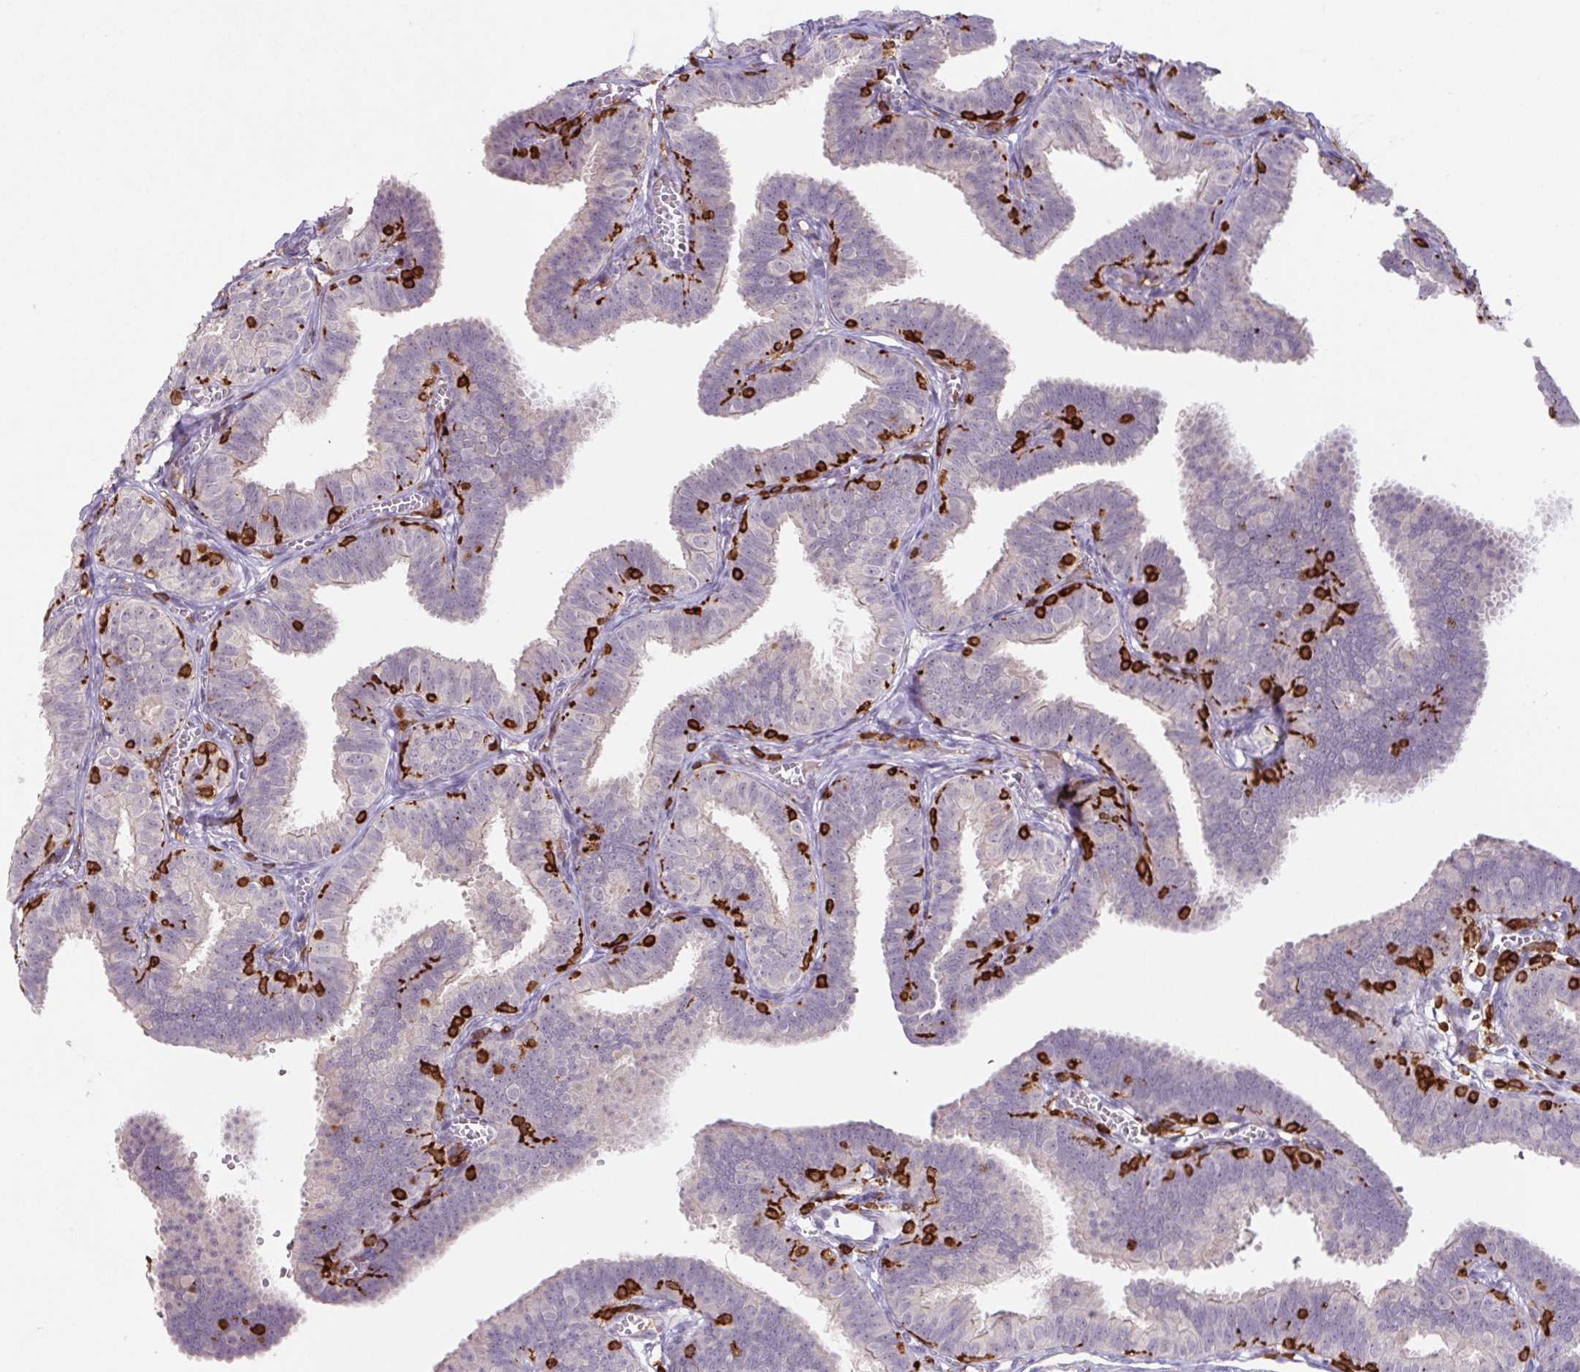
{"staining": {"intensity": "weak", "quantity": "<25%", "location": "cytoplasmic/membranous"}, "tissue": "fallopian tube", "cell_type": "Glandular cells", "image_type": "normal", "snomed": [{"axis": "morphology", "description": "Normal tissue, NOS"}, {"axis": "topography", "description": "Fallopian tube"}], "caption": "IHC of benign human fallopian tube reveals no positivity in glandular cells.", "gene": "APBB1IP", "patient": {"sex": "female", "age": 25}}